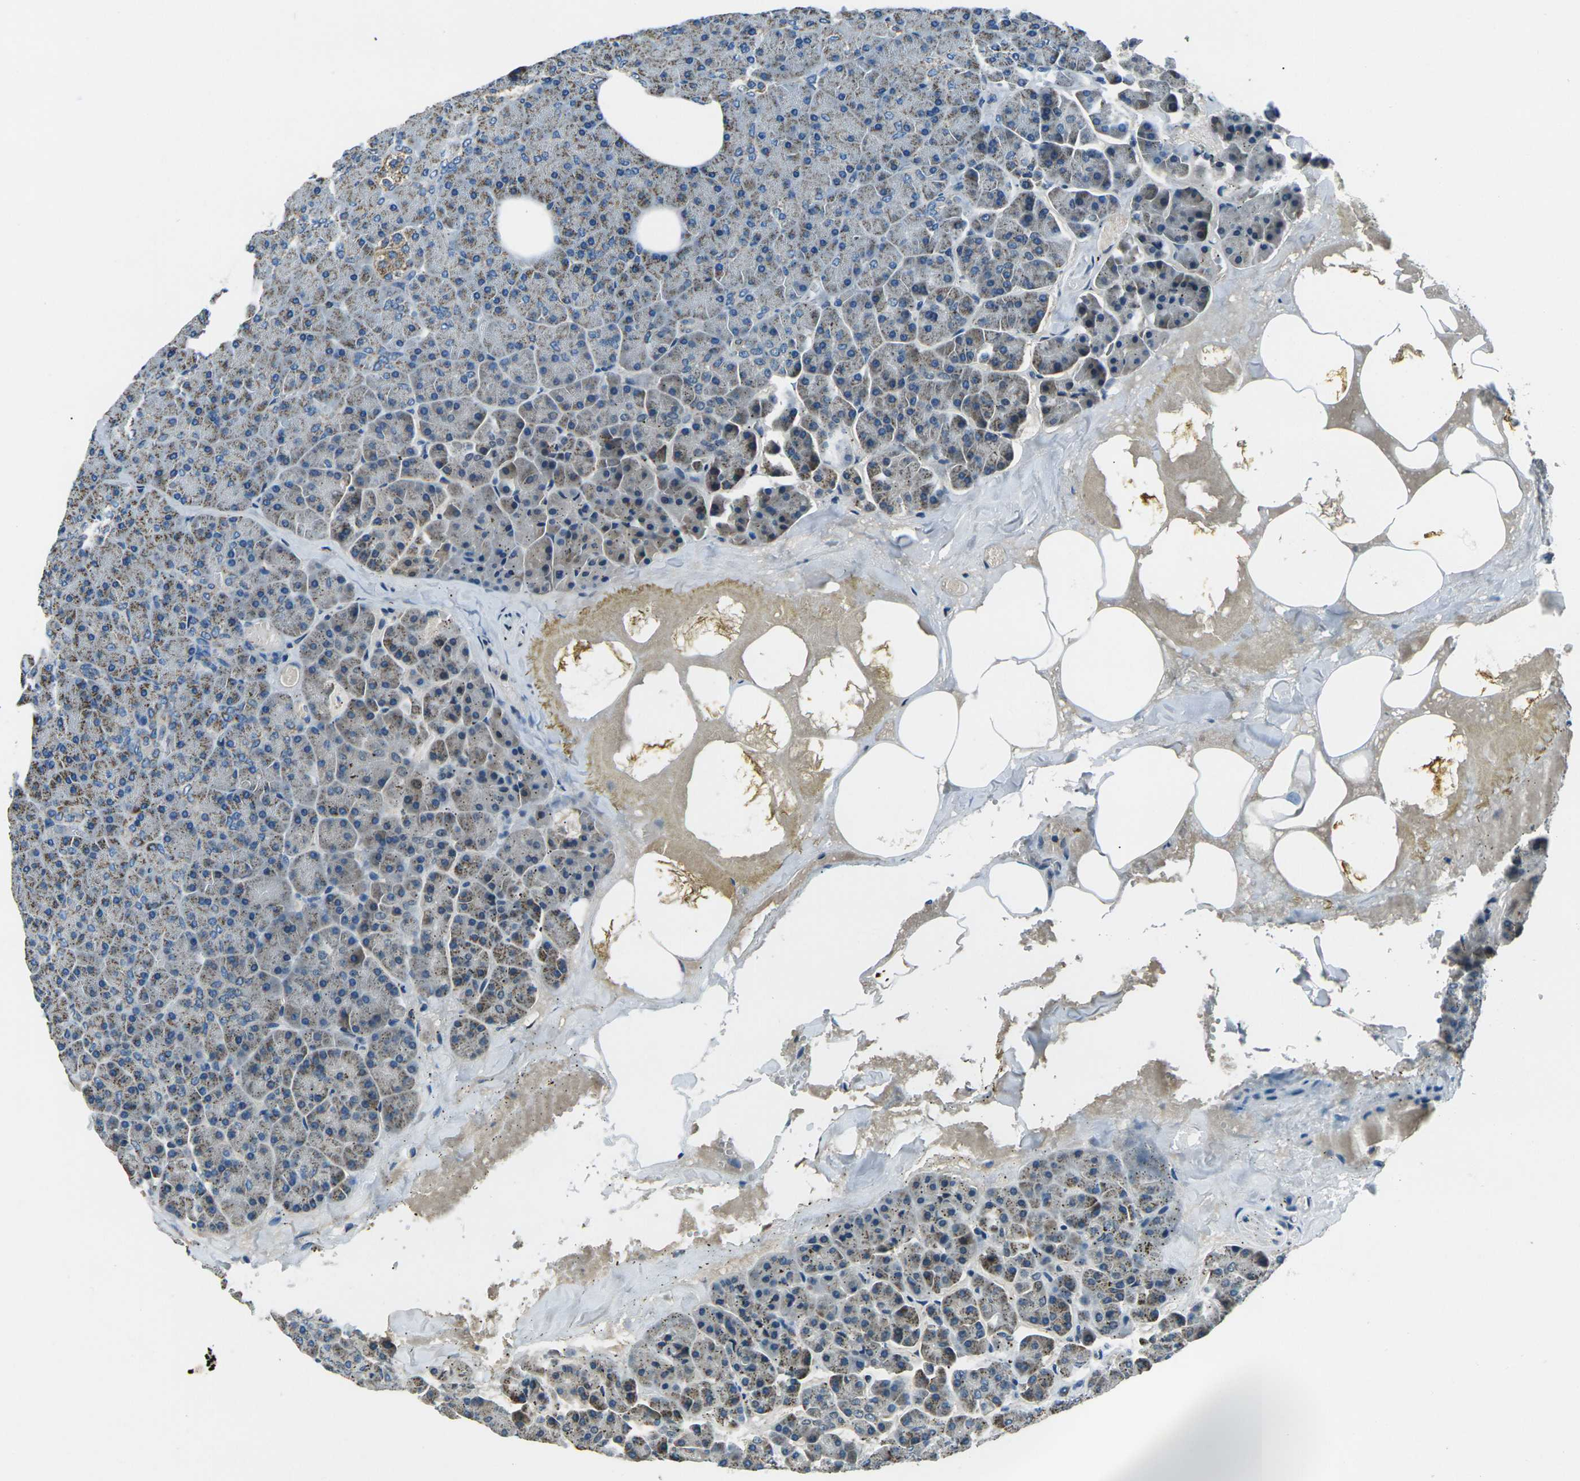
{"staining": {"intensity": "moderate", "quantity": "25%-75%", "location": "cytoplasmic/membranous"}, "tissue": "pancreas", "cell_type": "Exocrine glandular cells", "image_type": "normal", "snomed": [{"axis": "morphology", "description": "Normal tissue, NOS"}, {"axis": "topography", "description": "Pancreas"}], "caption": "Pancreas stained with immunohistochemistry (IHC) shows moderate cytoplasmic/membranous expression in about 25%-75% of exocrine glandular cells.", "gene": "IRF3", "patient": {"sex": "female", "age": 35}}